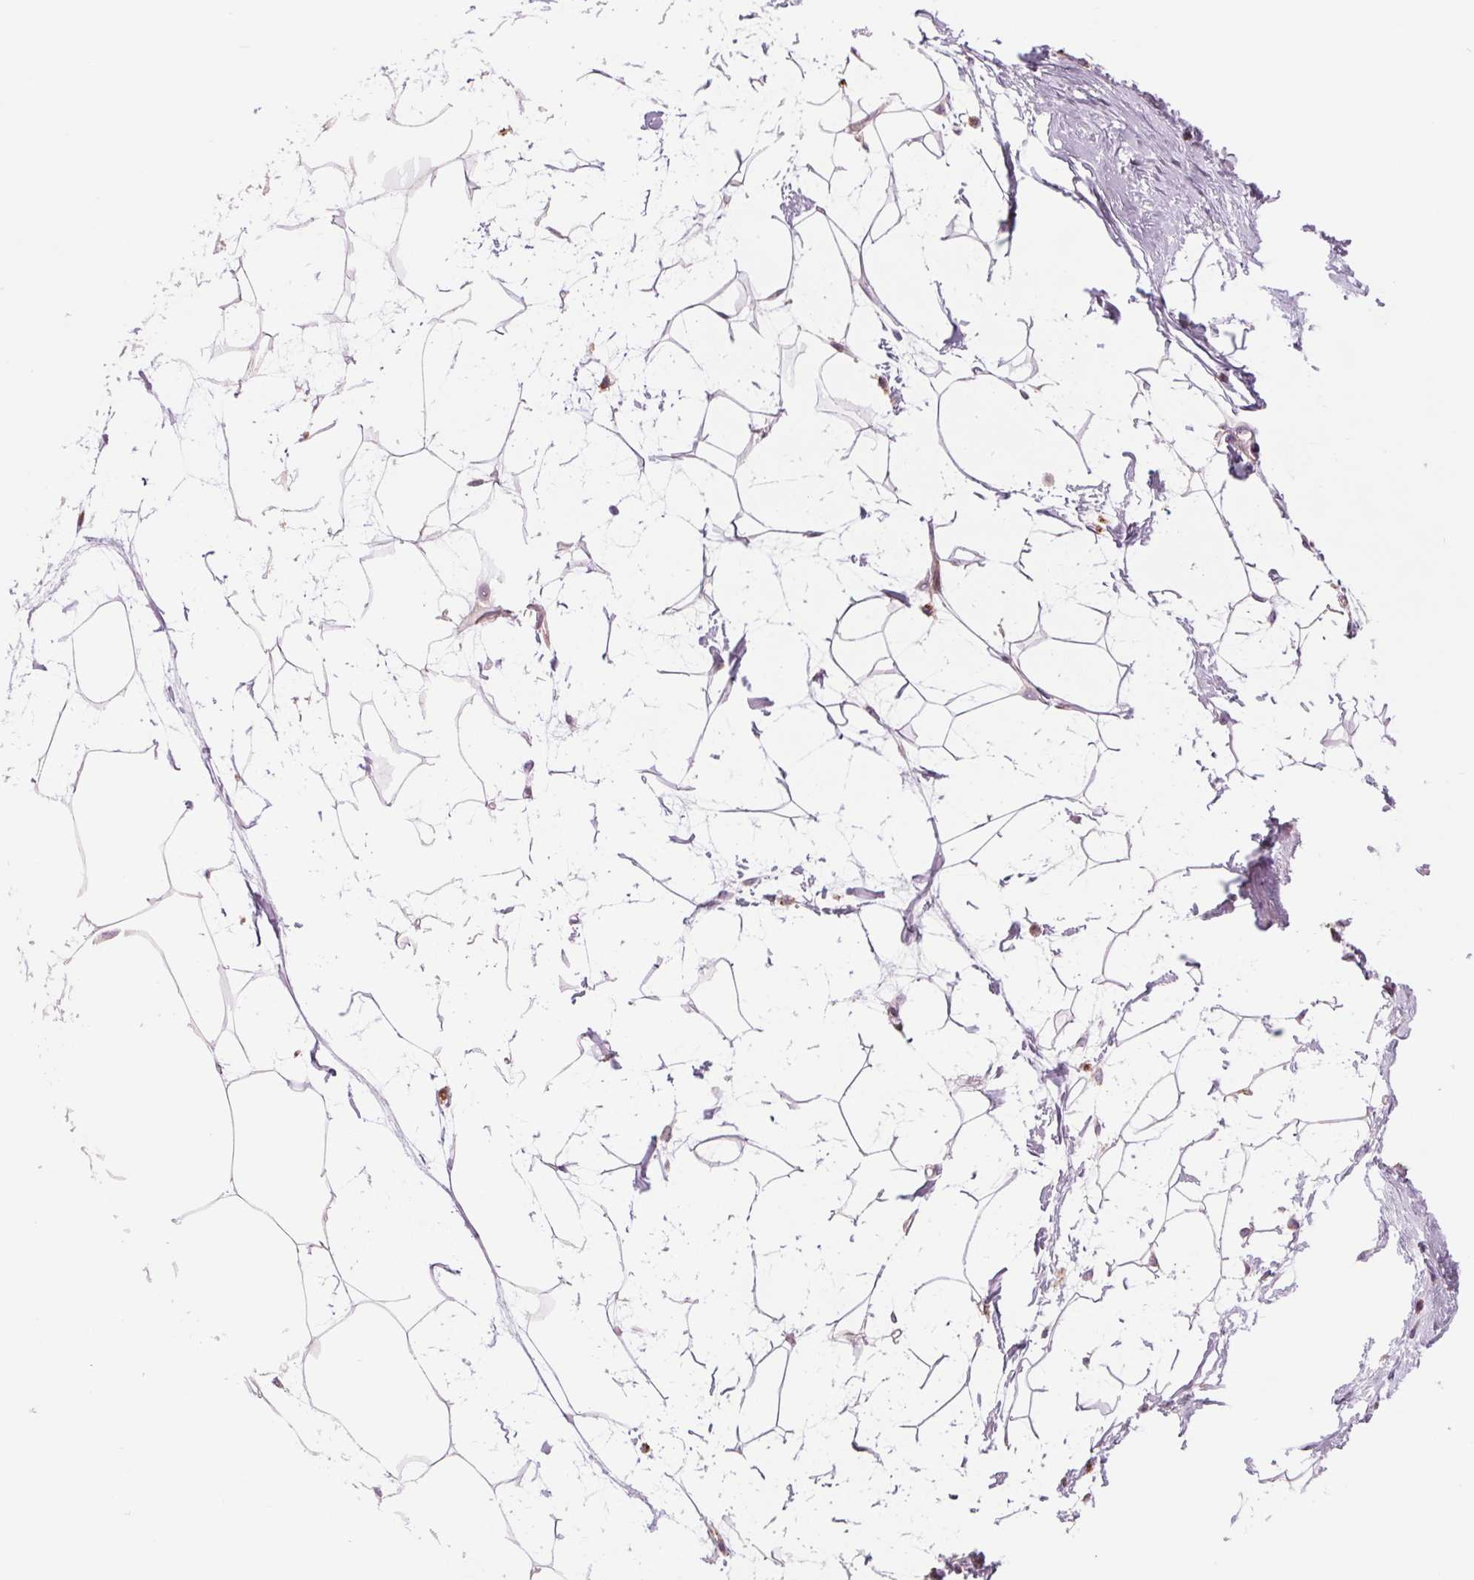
{"staining": {"intensity": "moderate", "quantity": "<25%", "location": "cytoplasmic/membranous"}, "tissue": "breast", "cell_type": "Adipocytes", "image_type": "normal", "snomed": [{"axis": "morphology", "description": "Normal tissue, NOS"}, {"axis": "topography", "description": "Breast"}], "caption": "Brown immunohistochemical staining in unremarkable breast shows moderate cytoplasmic/membranous expression in about <25% of adipocytes.", "gene": "SAMD5", "patient": {"sex": "female", "age": 45}}